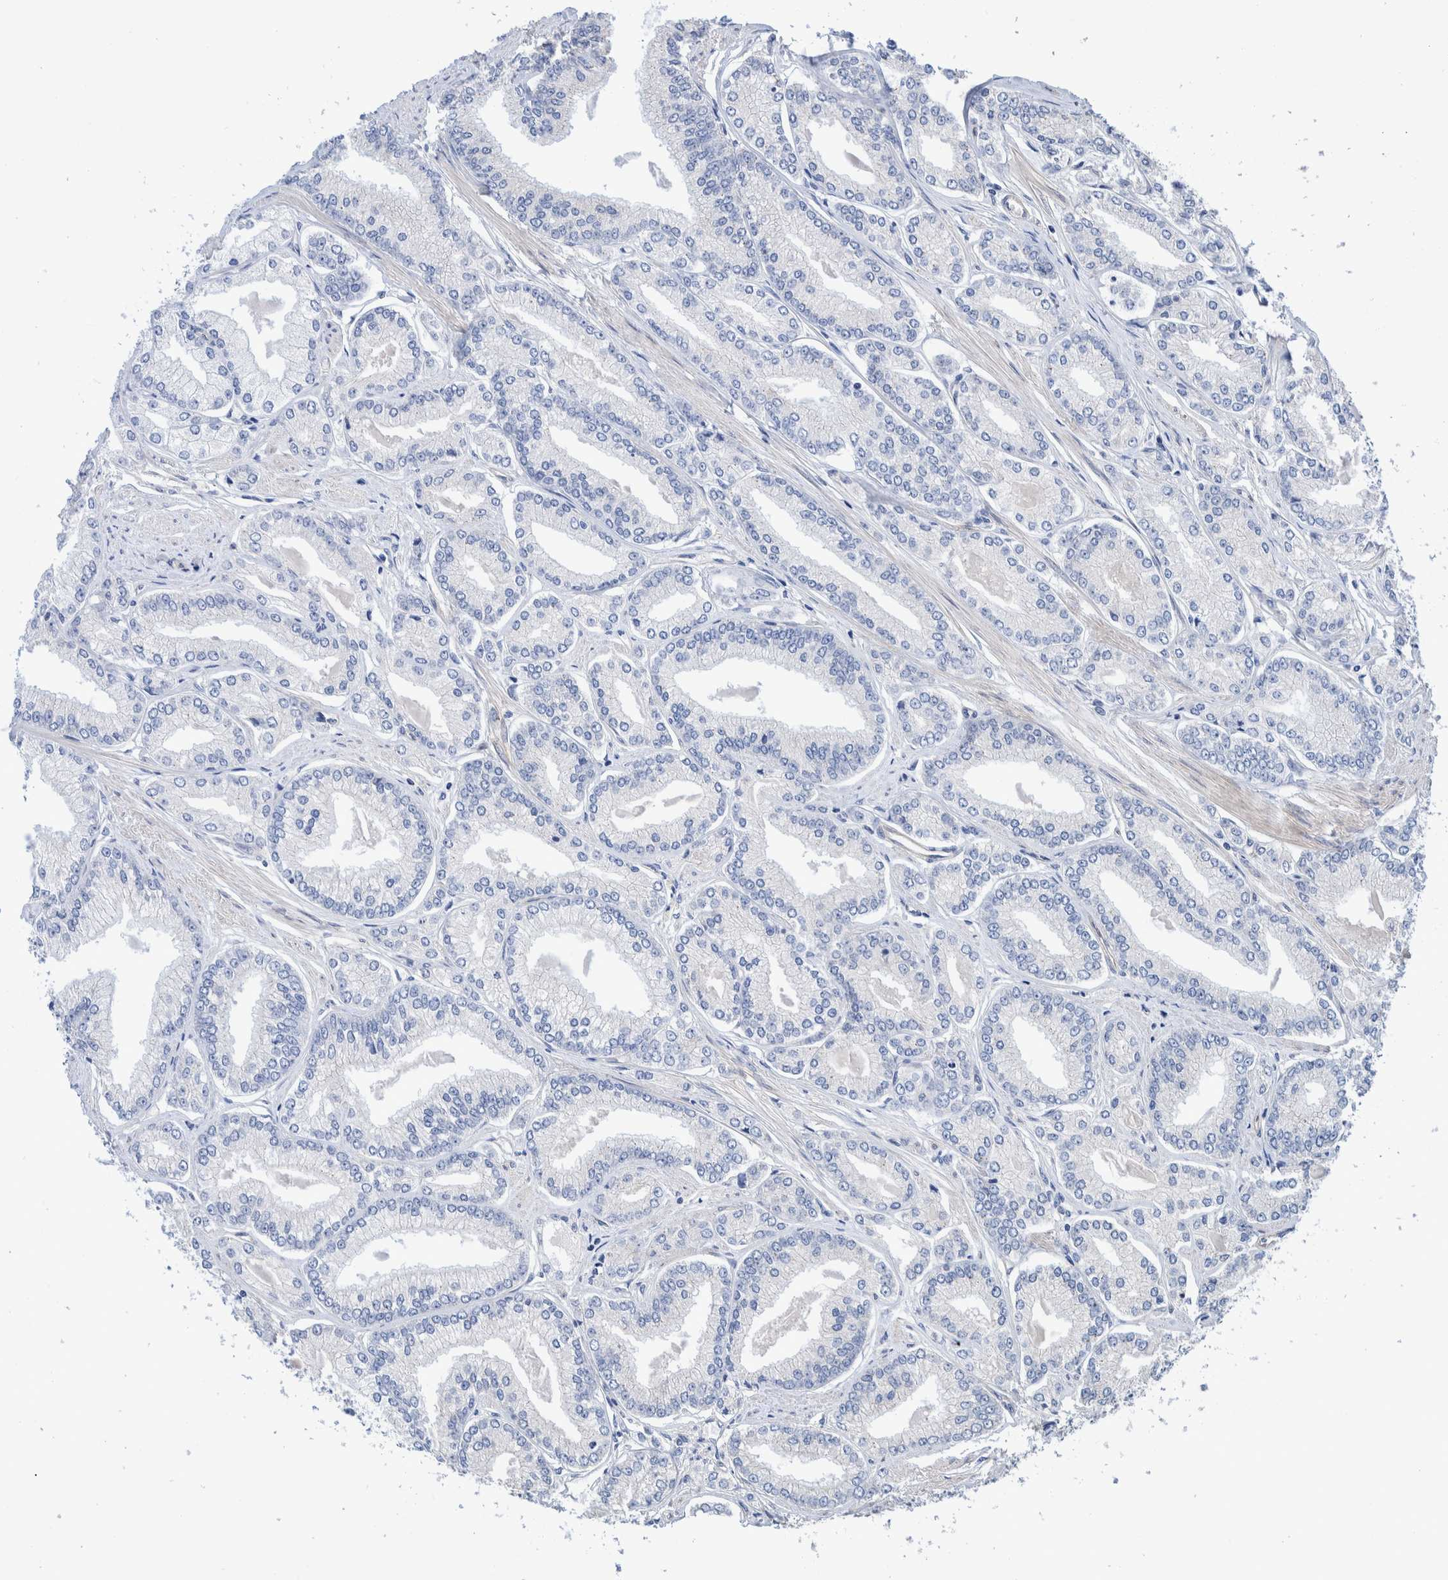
{"staining": {"intensity": "negative", "quantity": "none", "location": "none"}, "tissue": "prostate cancer", "cell_type": "Tumor cells", "image_type": "cancer", "snomed": [{"axis": "morphology", "description": "Adenocarcinoma, Low grade"}, {"axis": "topography", "description": "Prostate"}], "caption": "This image is of prostate adenocarcinoma (low-grade) stained with immunohistochemistry to label a protein in brown with the nuclei are counter-stained blue. There is no positivity in tumor cells. The staining is performed using DAB (3,3'-diaminobenzidine) brown chromogen with nuclei counter-stained in using hematoxylin.", "gene": "SLC45A4", "patient": {"sex": "male", "age": 52}}